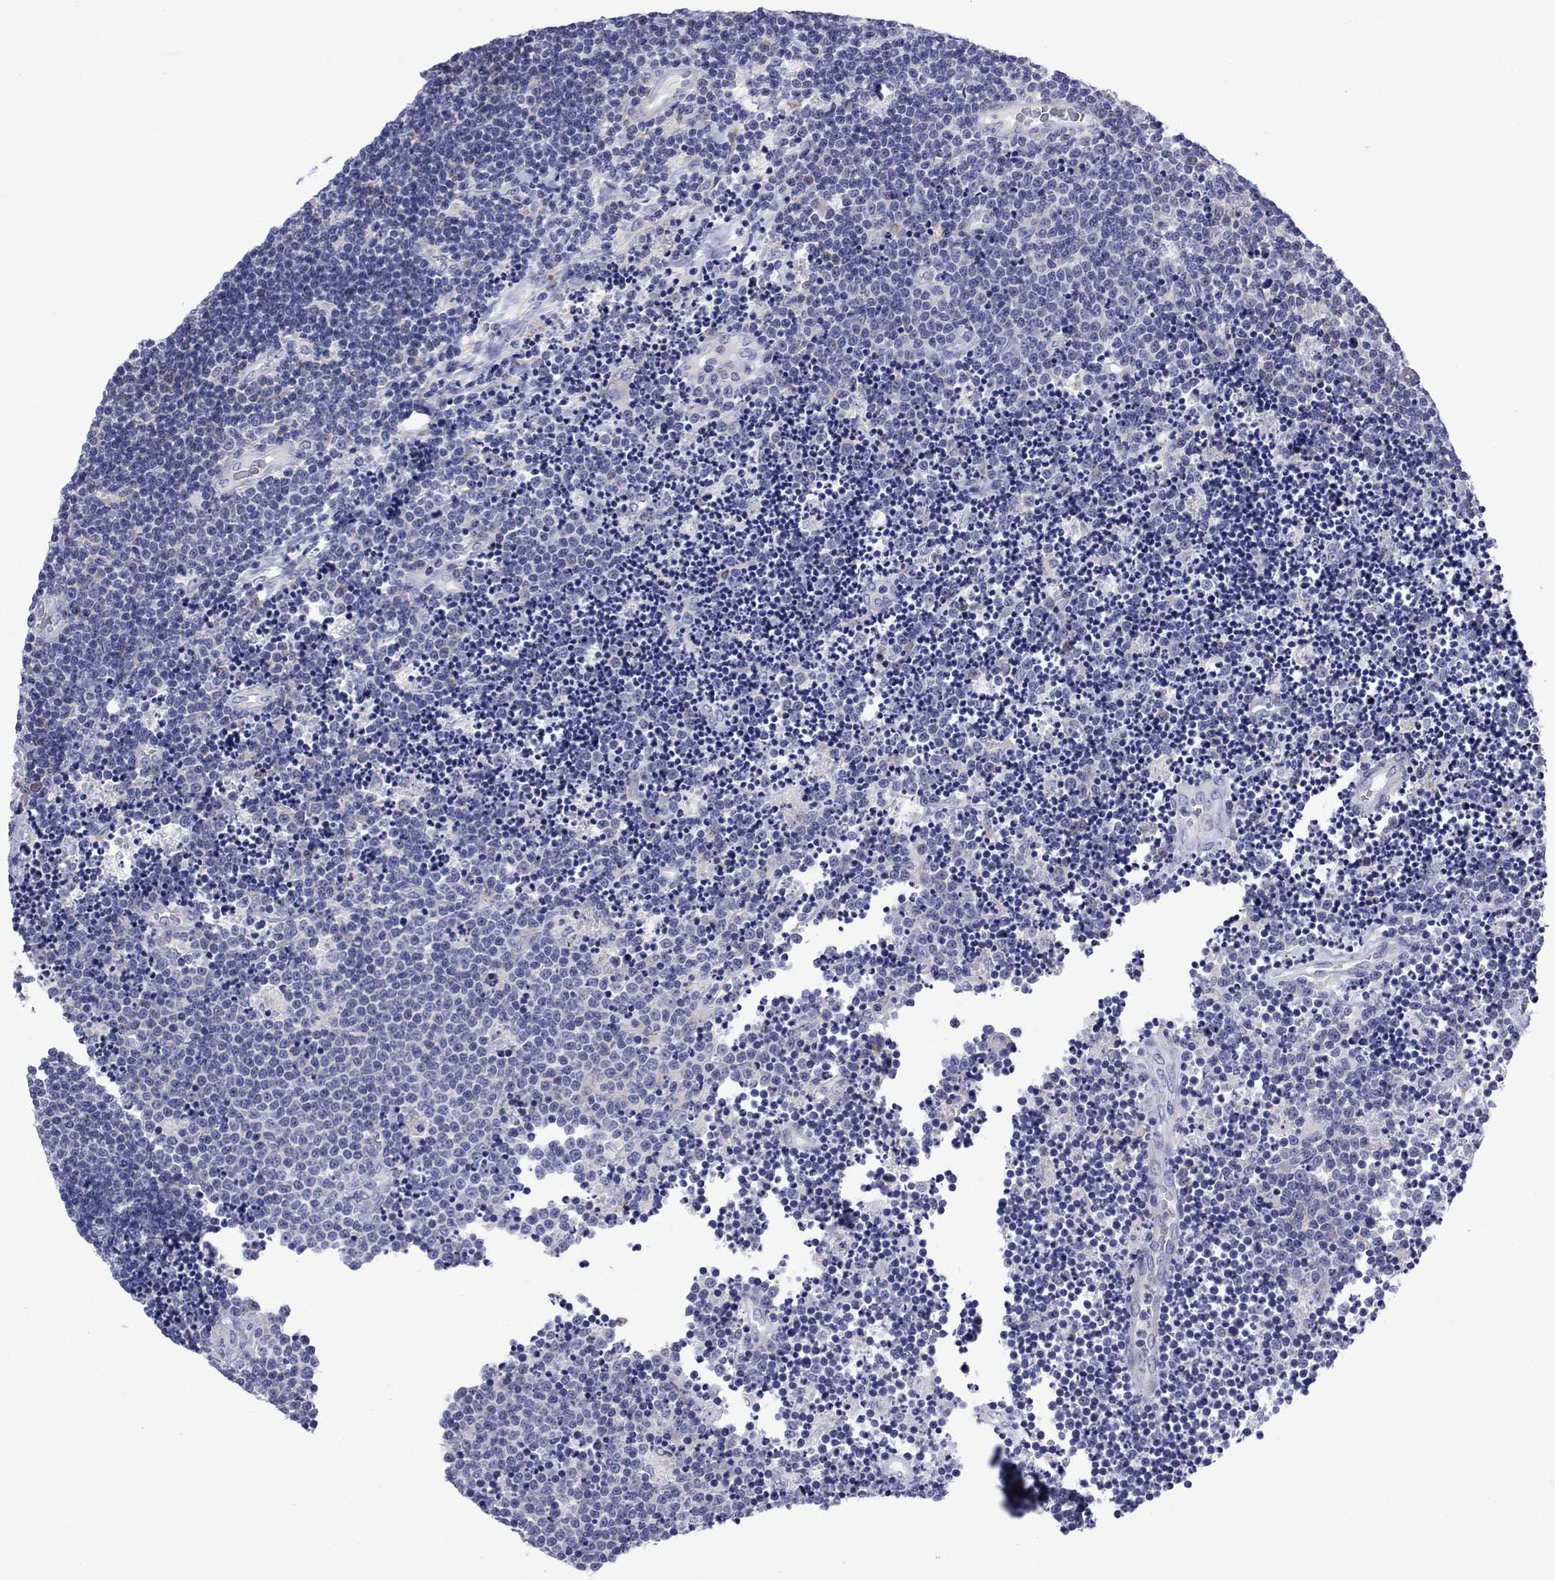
{"staining": {"intensity": "negative", "quantity": "none", "location": "none"}, "tissue": "lymphoma", "cell_type": "Tumor cells", "image_type": "cancer", "snomed": [{"axis": "morphology", "description": "Malignant lymphoma, non-Hodgkin's type, Low grade"}, {"axis": "topography", "description": "Brain"}], "caption": "Low-grade malignant lymphoma, non-Hodgkin's type was stained to show a protein in brown. There is no significant positivity in tumor cells.", "gene": "TMPRSS11A", "patient": {"sex": "female", "age": 66}}